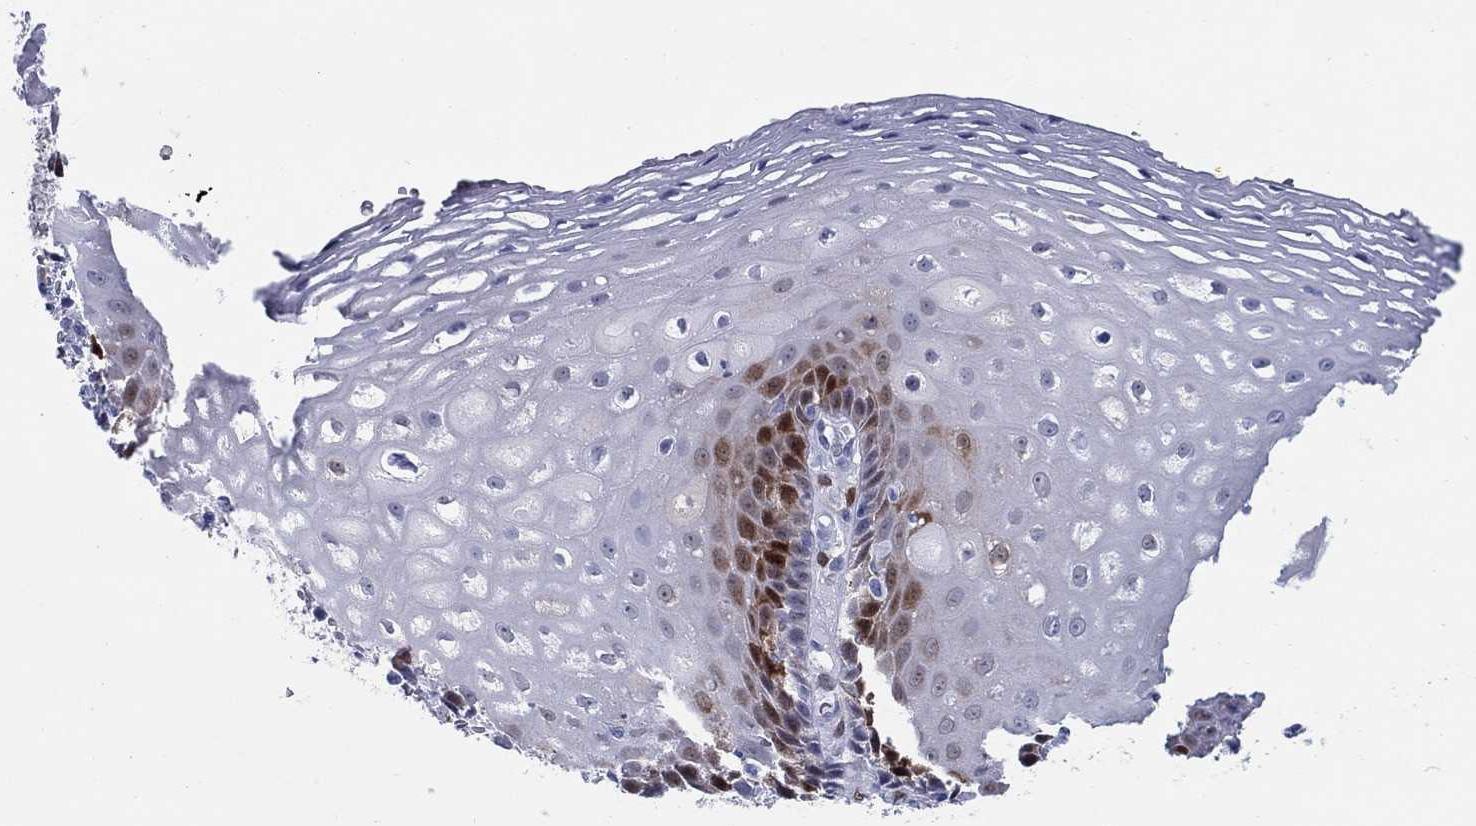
{"staining": {"intensity": "strong", "quantity": "<25%", "location": "cytoplasmic/membranous,nuclear"}, "tissue": "esophagus", "cell_type": "Squamous epithelial cells", "image_type": "normal", "snomed": [{"axis": "morphology", "description": "Normal tissue, NOS"}, {"axis": "topography", "description": "Esophagus"}], "caption": "Squamous epithelial cells reveal medium levels of strong cytoplasmic/membranous,nuclear staining in about <25% of cells in unremarkable esophagus.", "gene": "AKR1C1", "patient": {"sex": "male", "age": 76}}